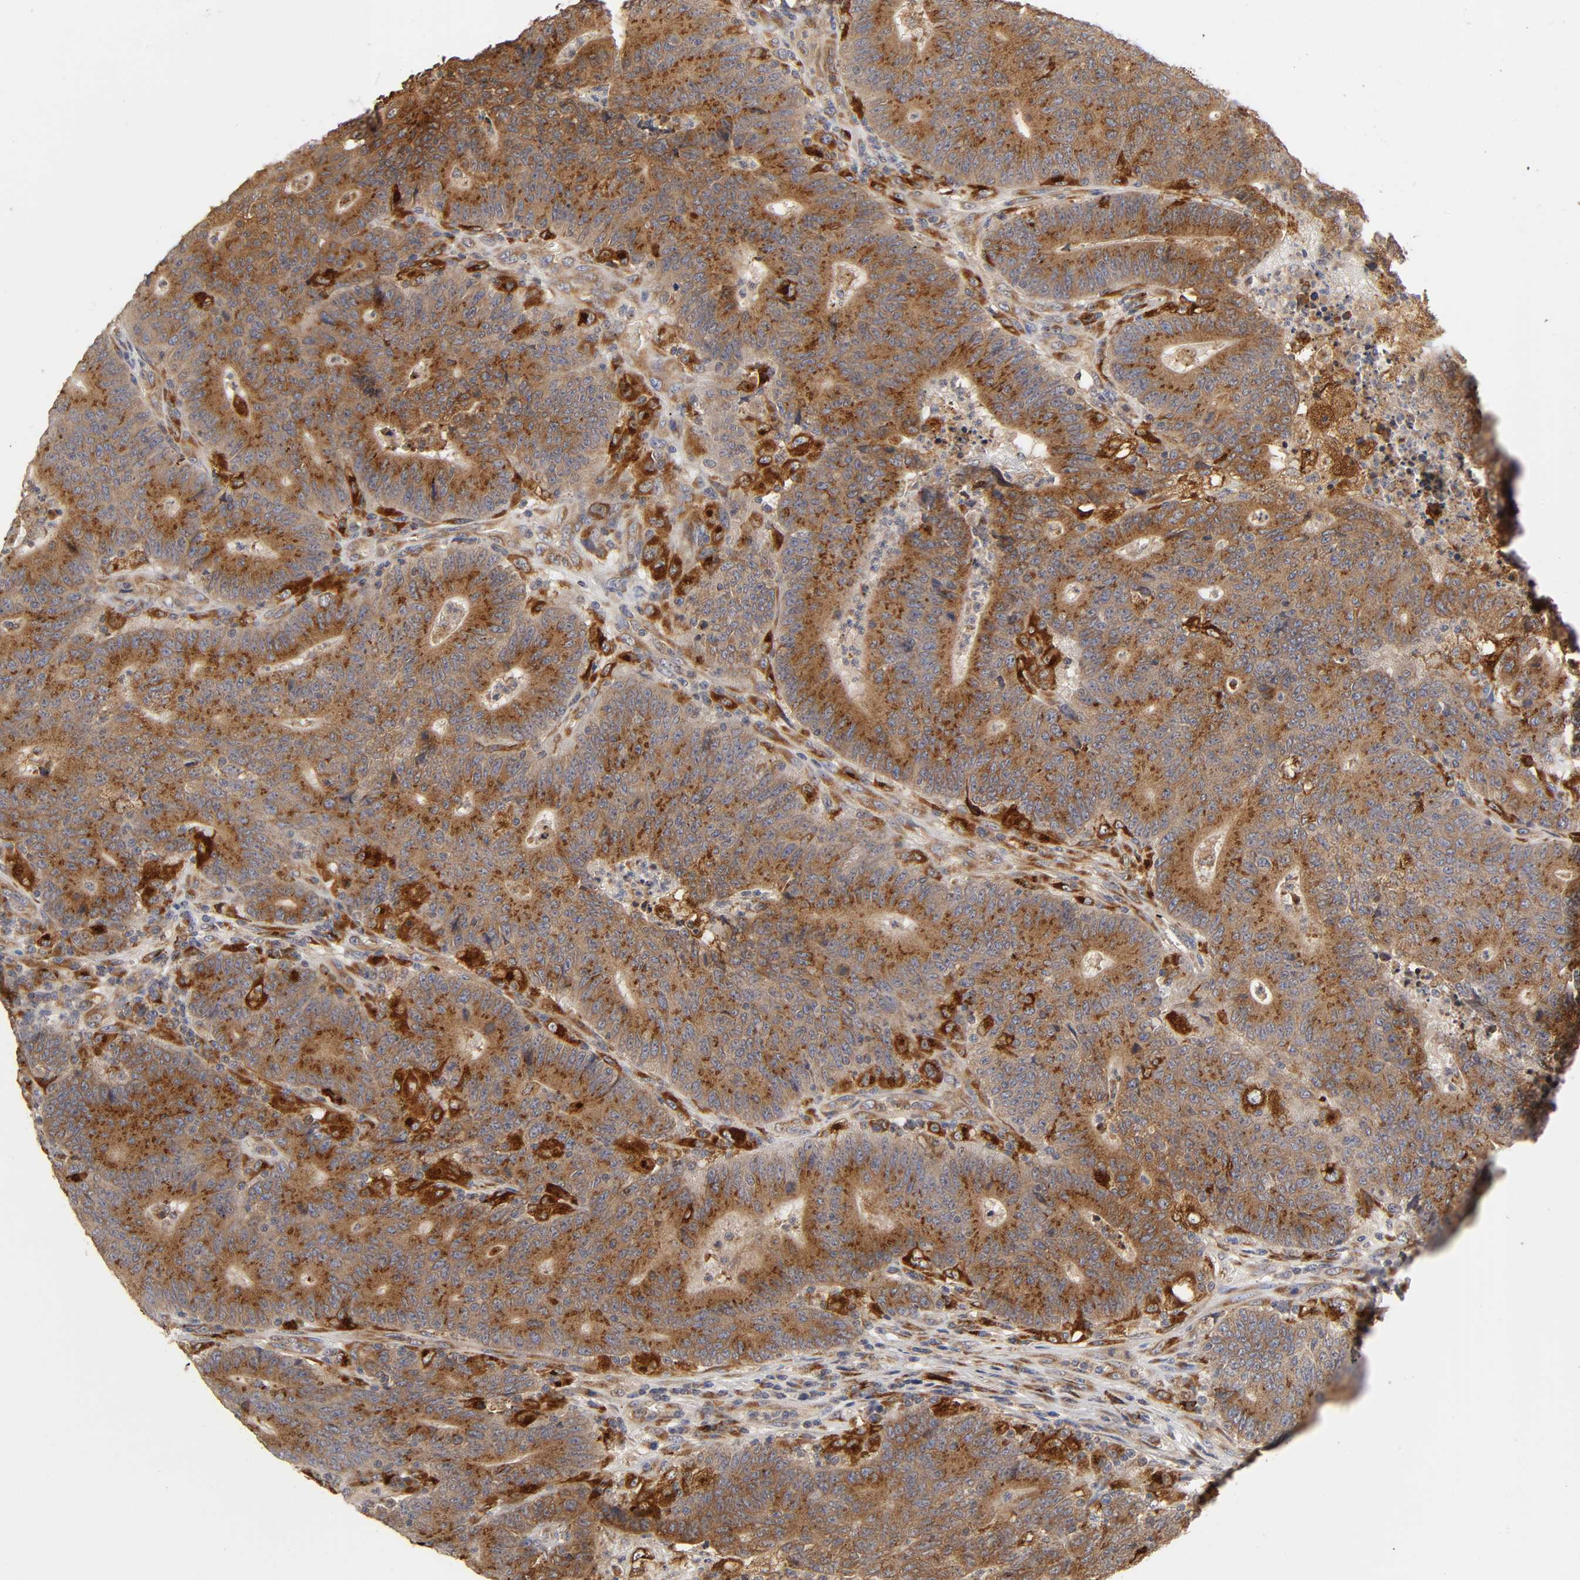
{"staining": {"intensity": "moderate", "quantity": ">75%", "location": "cytoplasmic/membranous"}, "tissue": "colorectal cancer", "cell_type": "Tumor cells", "image_type": "cancer", "snomed": [{"axis": "morphology", "description": "Normal tissue, NOS"}, {"axis": "morphology", "description": "Adenocarcinoma, NOS"}, {"axis": "topography", "description": "Colon"}], "caption": "Approximately >75% of tumor cells in human adenocarcinoma (colorectal) display moderate cytoplasmic/membranous protein staining as visualized by brown immunohistochemical staining.", "gene": "GNPTG", "patient": {"sex": "female", "age": 75}}